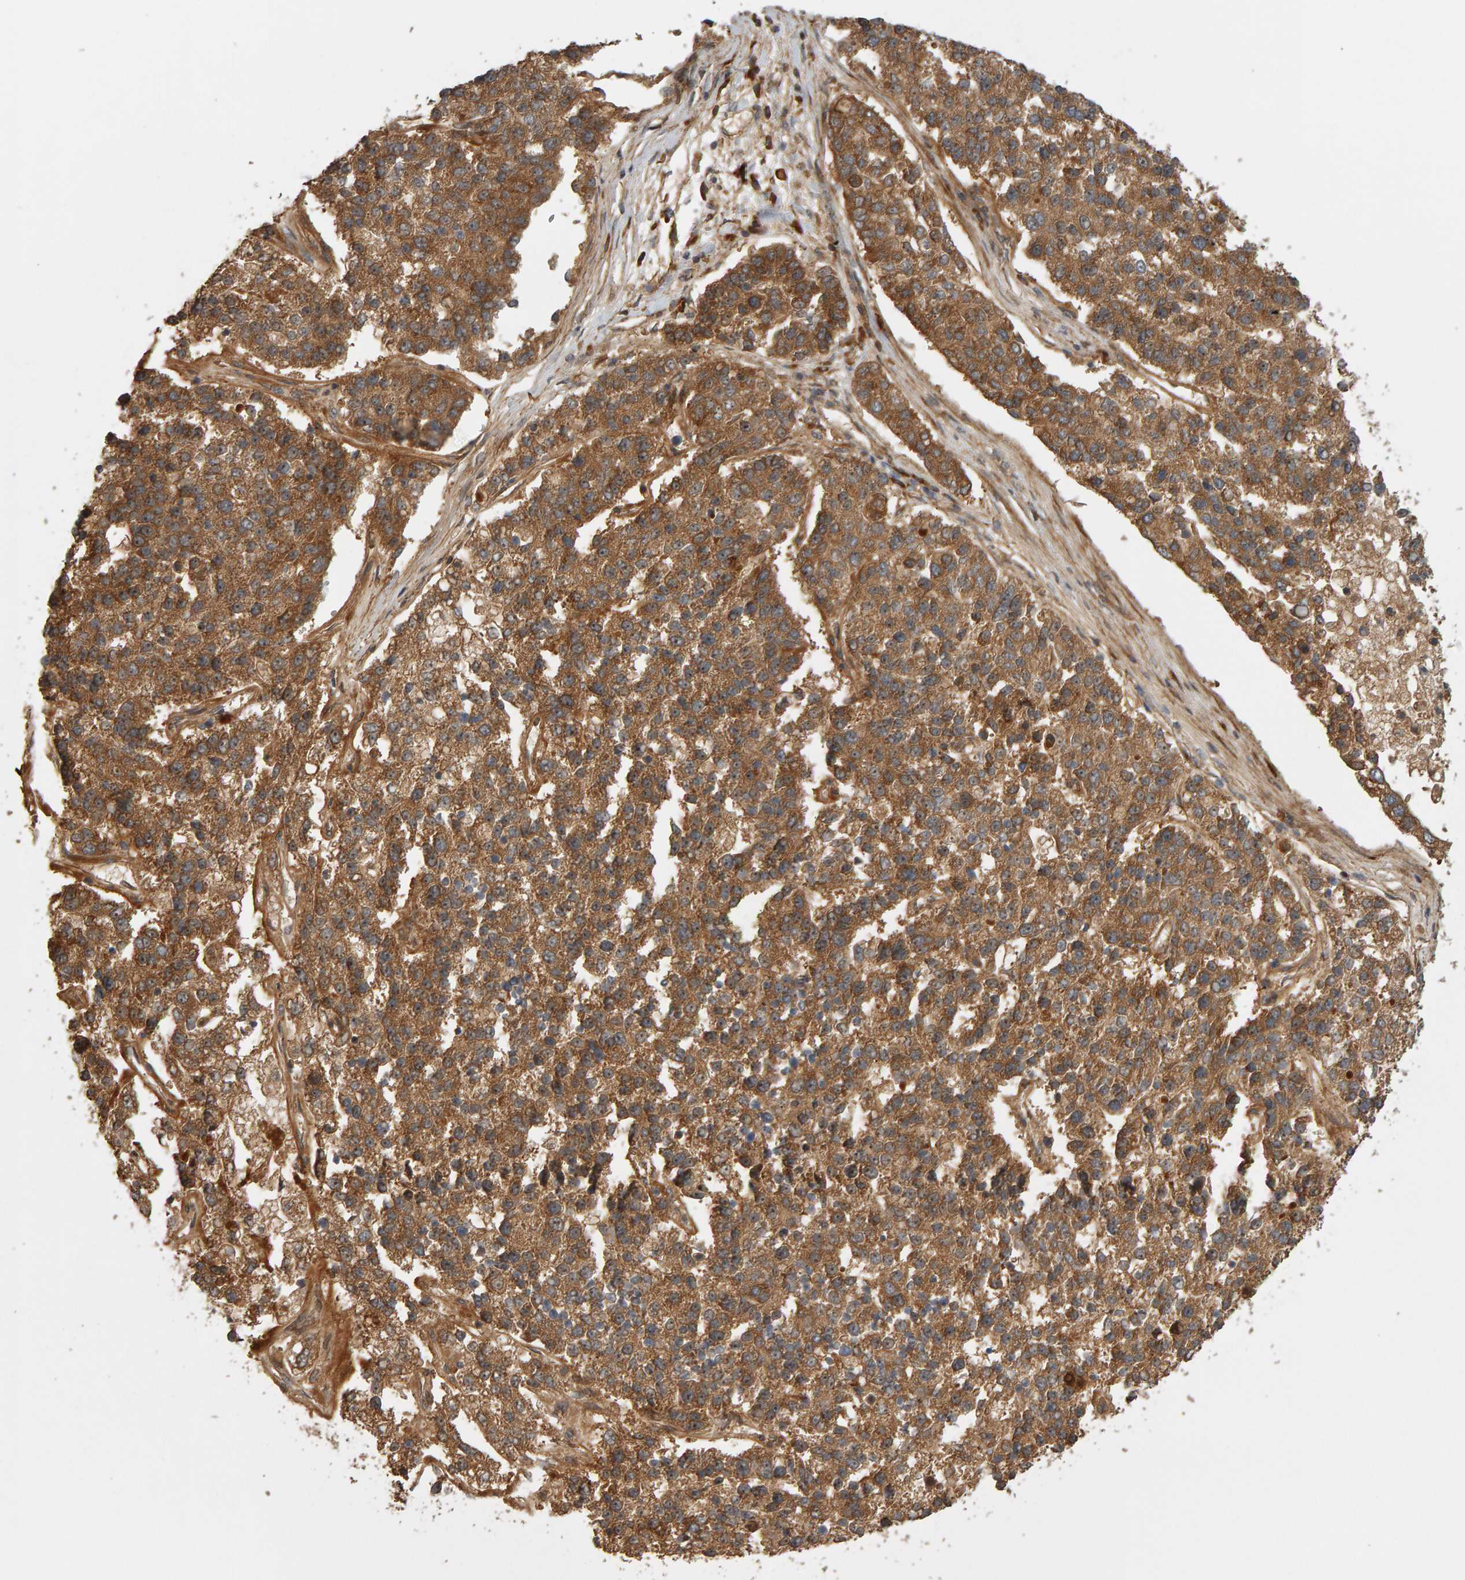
{"staining": {"intensity": "moderate", "quantity": ">75%", "location": "cytoplasmic/membranous"}, "tissue": "pancreatic cancer", "cell_type": "Tumor cells", "image_type": "cancer", "snomed": [{"axis": "morphology", "description": "Adenocarcinoma, NOS"}, {"axis": "topography", "description": "Pancreas"}], "caption": "Adenocarcinoma (pancreatic) stained with IHC reveals moderate cytoplasmic/membranous staining in approximately >75% of tumor cells. The staining was performed using DAB, with brown indicating positive protein expression. Nuclei are stained blue with hematoxylin.", "gene": "ZFAND1", "patient": {"sex": "female", "age": 61}}